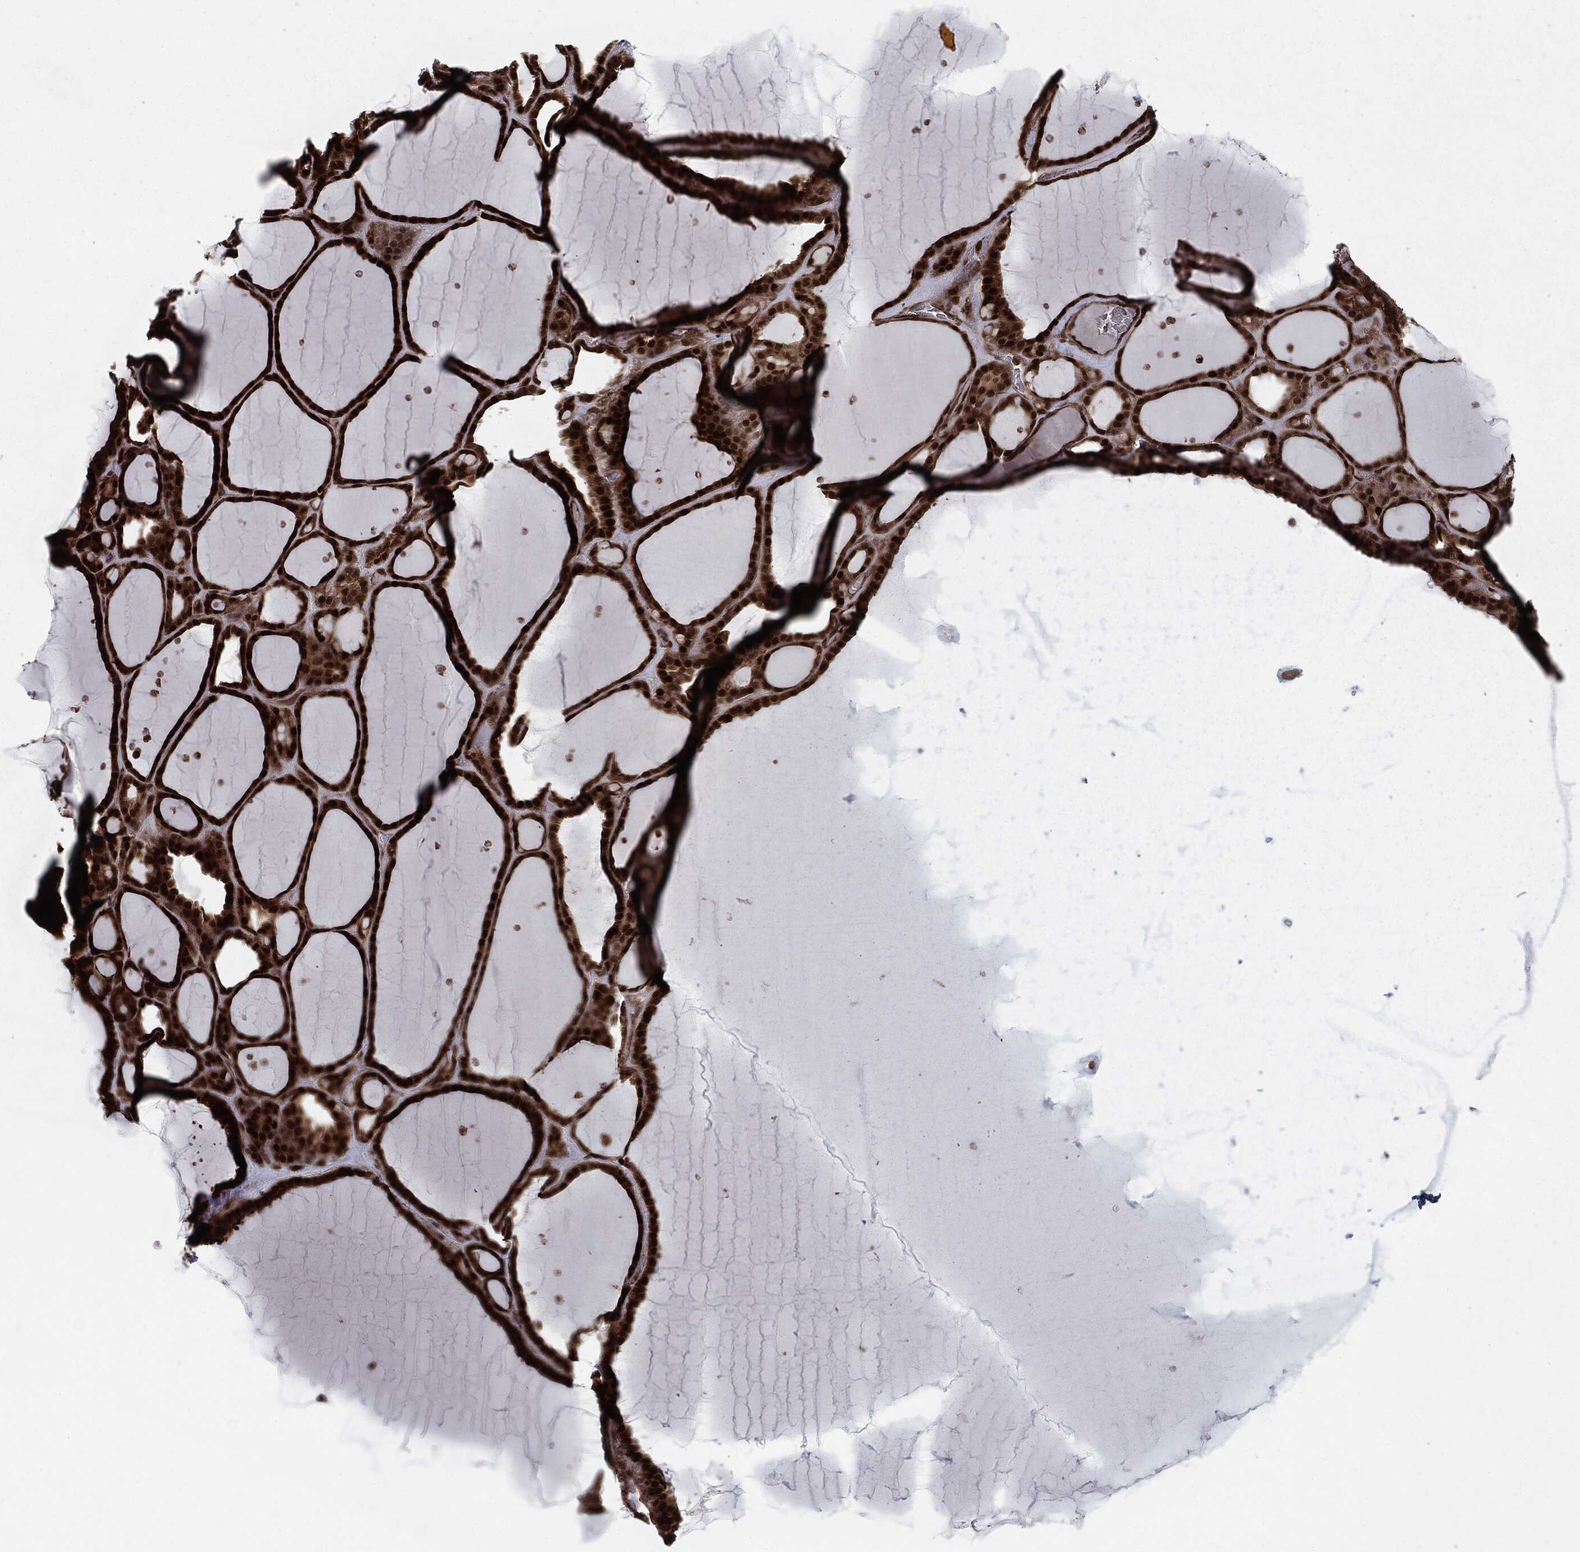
{"staining": {"intensity": "strong", "quantity": ">75%", "location": "cytoplasmic/membranous,nuclear"}, "tissue": "thyroid gland", "cell_type": "Glandular cells", "image_type": "normal", "snomed": [{"axis": "morphology", "description": "Normal tissue, NOS"}, {"axis": "topography", "description": "Thyroid gland"}], "caption": "Protein expression analysis of unremarkable thyroid gland exhibits strong cytoplasmic/membranous,nuclear positivity in about >75% of glandular cells.", "gene": "RANBP9", "patient": {"sex": "male", "age": 63}}